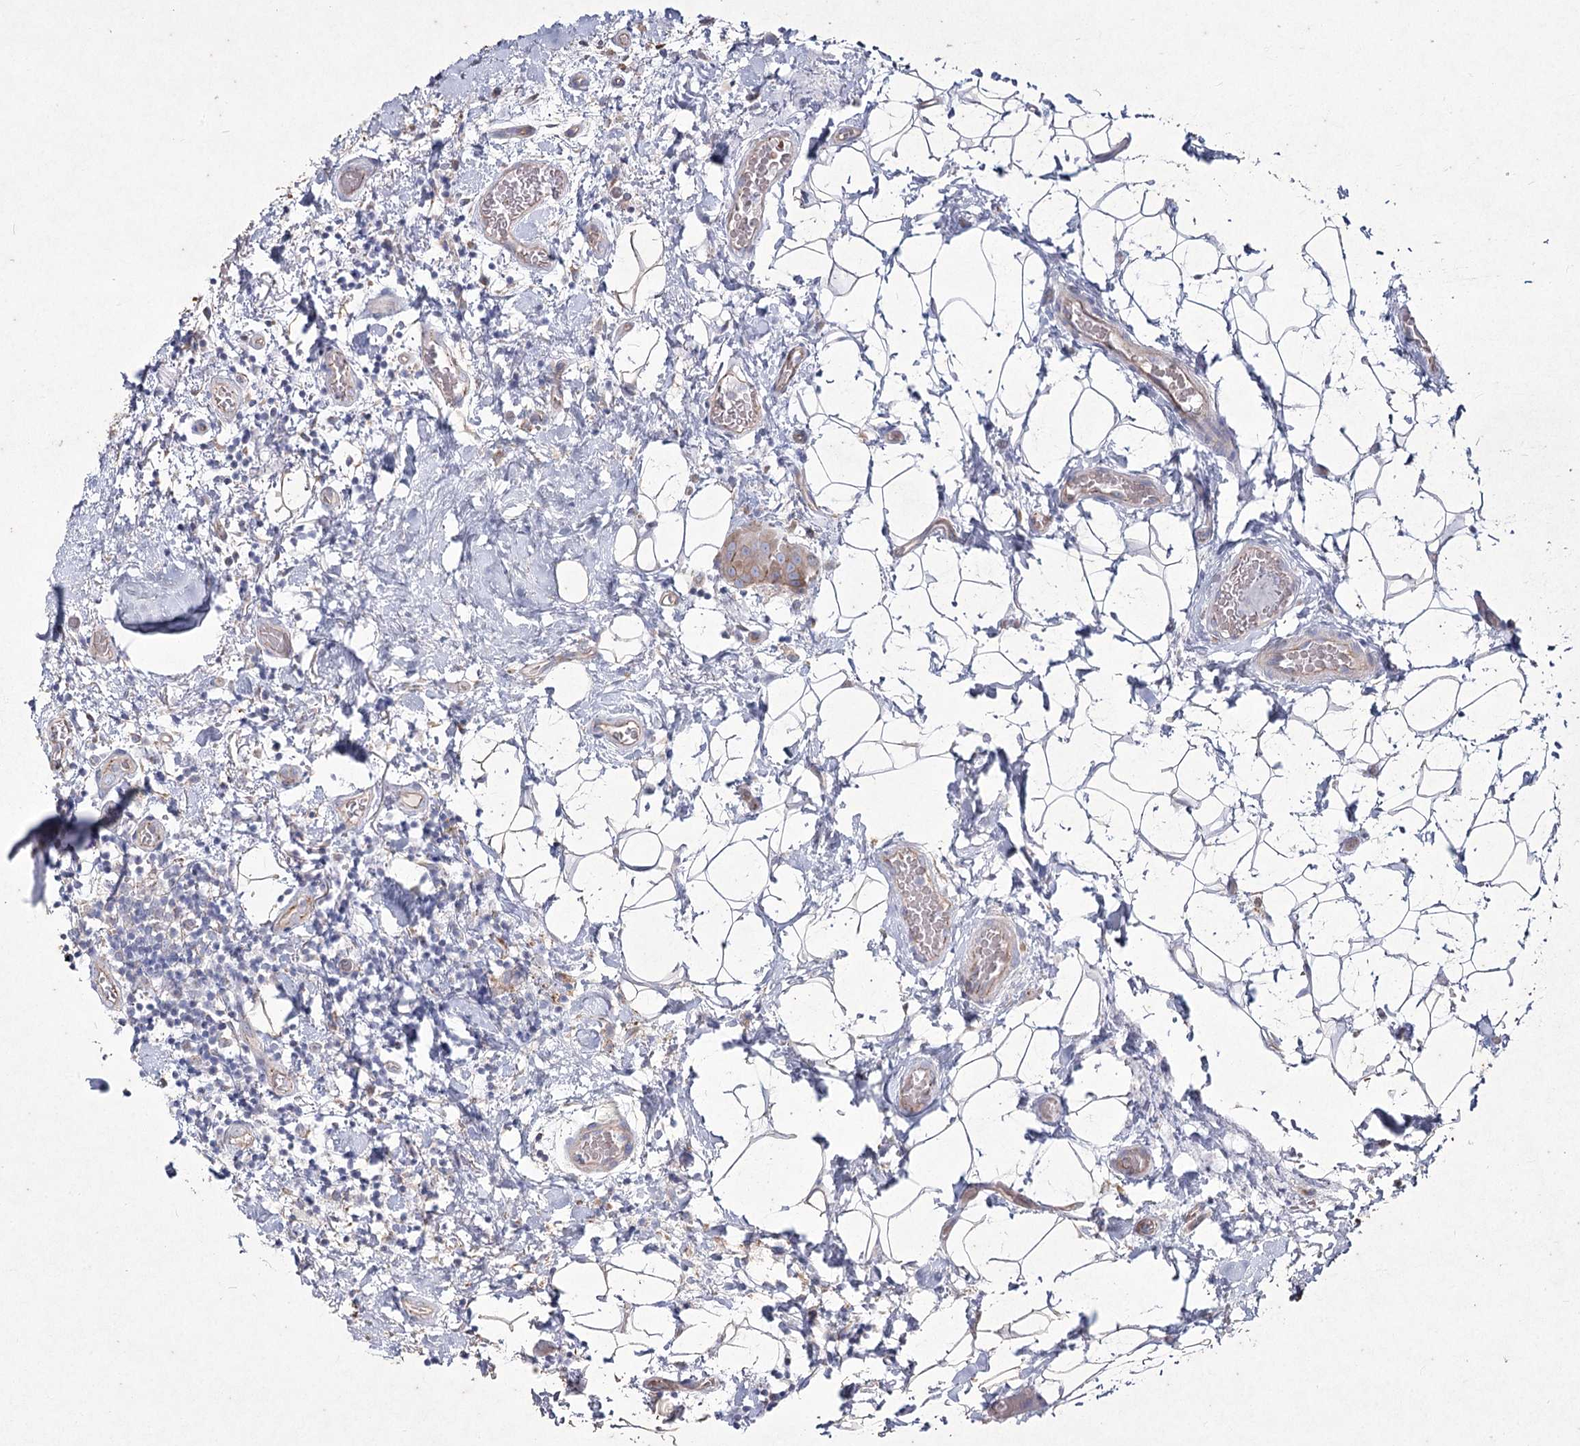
{"staining": {"intensity": "moderate", "quantity": ">75%", "location": "cytoplasmic/membranous"}, "tissue": "thyroid cancer", "cell_type": "Tumor cells", "image_type": "cancer", "snomed": [{"axis": "morphology", "description": "Papillary adenocarcinoma, NOS"}, {"axis": "topography", "description": "Thyroid gland"}], "caption": "DAB immunohistochemical staining of human thyroid cancer (papillary adenocarcinoma) demonstrates moderate cytoplasmic/membranous protein expression in about >75% of tumor cells. (Stains: DAB in brown, nuclei in blue, Microscopy: brightfield microscopy at high magnification).", "gene": "LDLRAD3", "patient": {"sex": "male", "age": 33}}